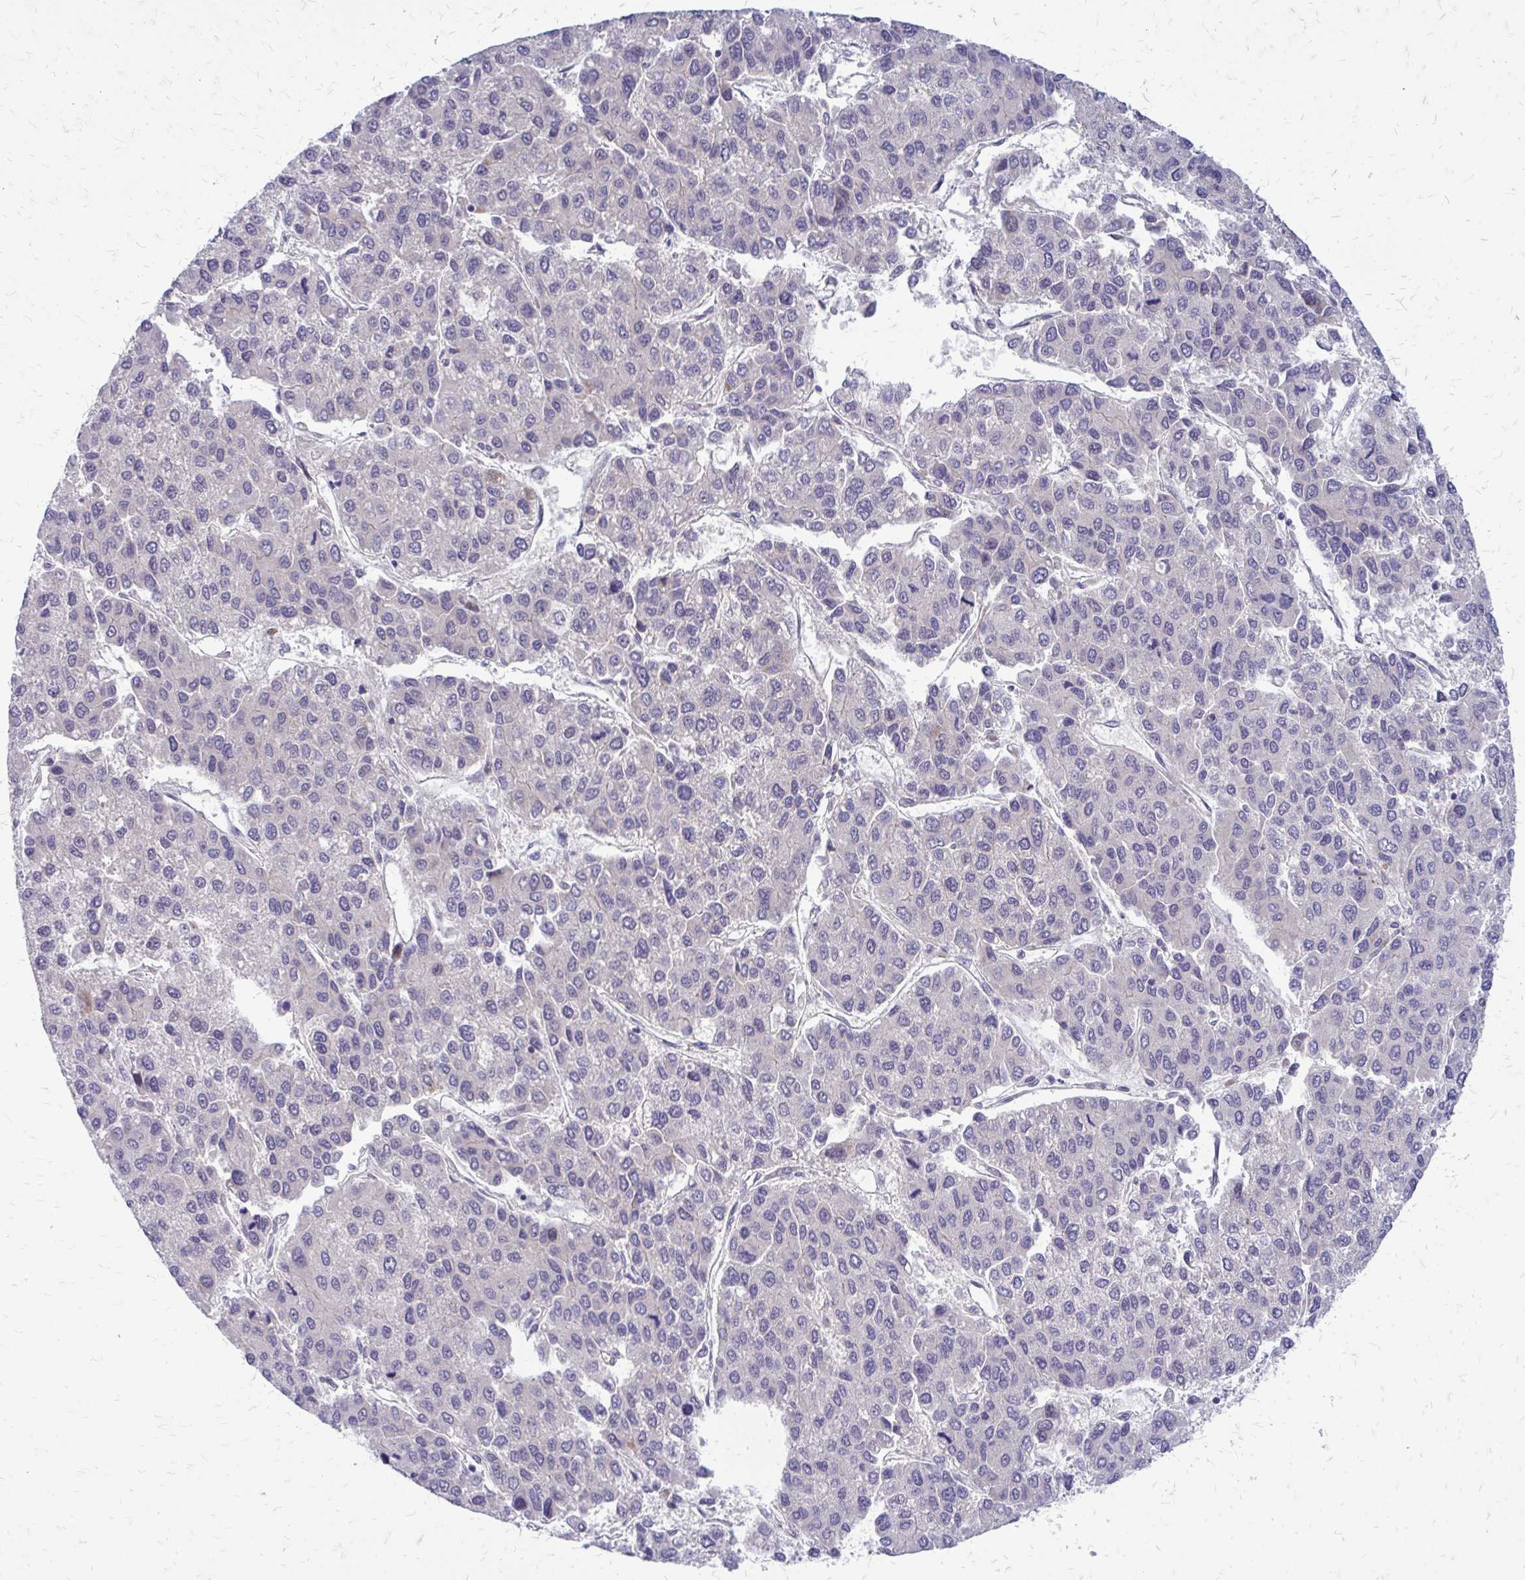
{"staining": {"intensity": "negative", "quantity": "none", "location": "none"}, "tissue": "liver cancer", "cell_type": "Tumor cells", "image_type": "cancer", "snomed": [{"axis": "morphology", "description": "Carcinoma, Hepatocellular, NOS"}, {"axis": "topography", "description": "Liver"}], "caption": "Immunohistochemistry of human hepatocellular carcinoma (liver) reveals no positivity in tumor cells.", "gene": "PPDPFL", "patient": {"sex": "female", "age": 66}}